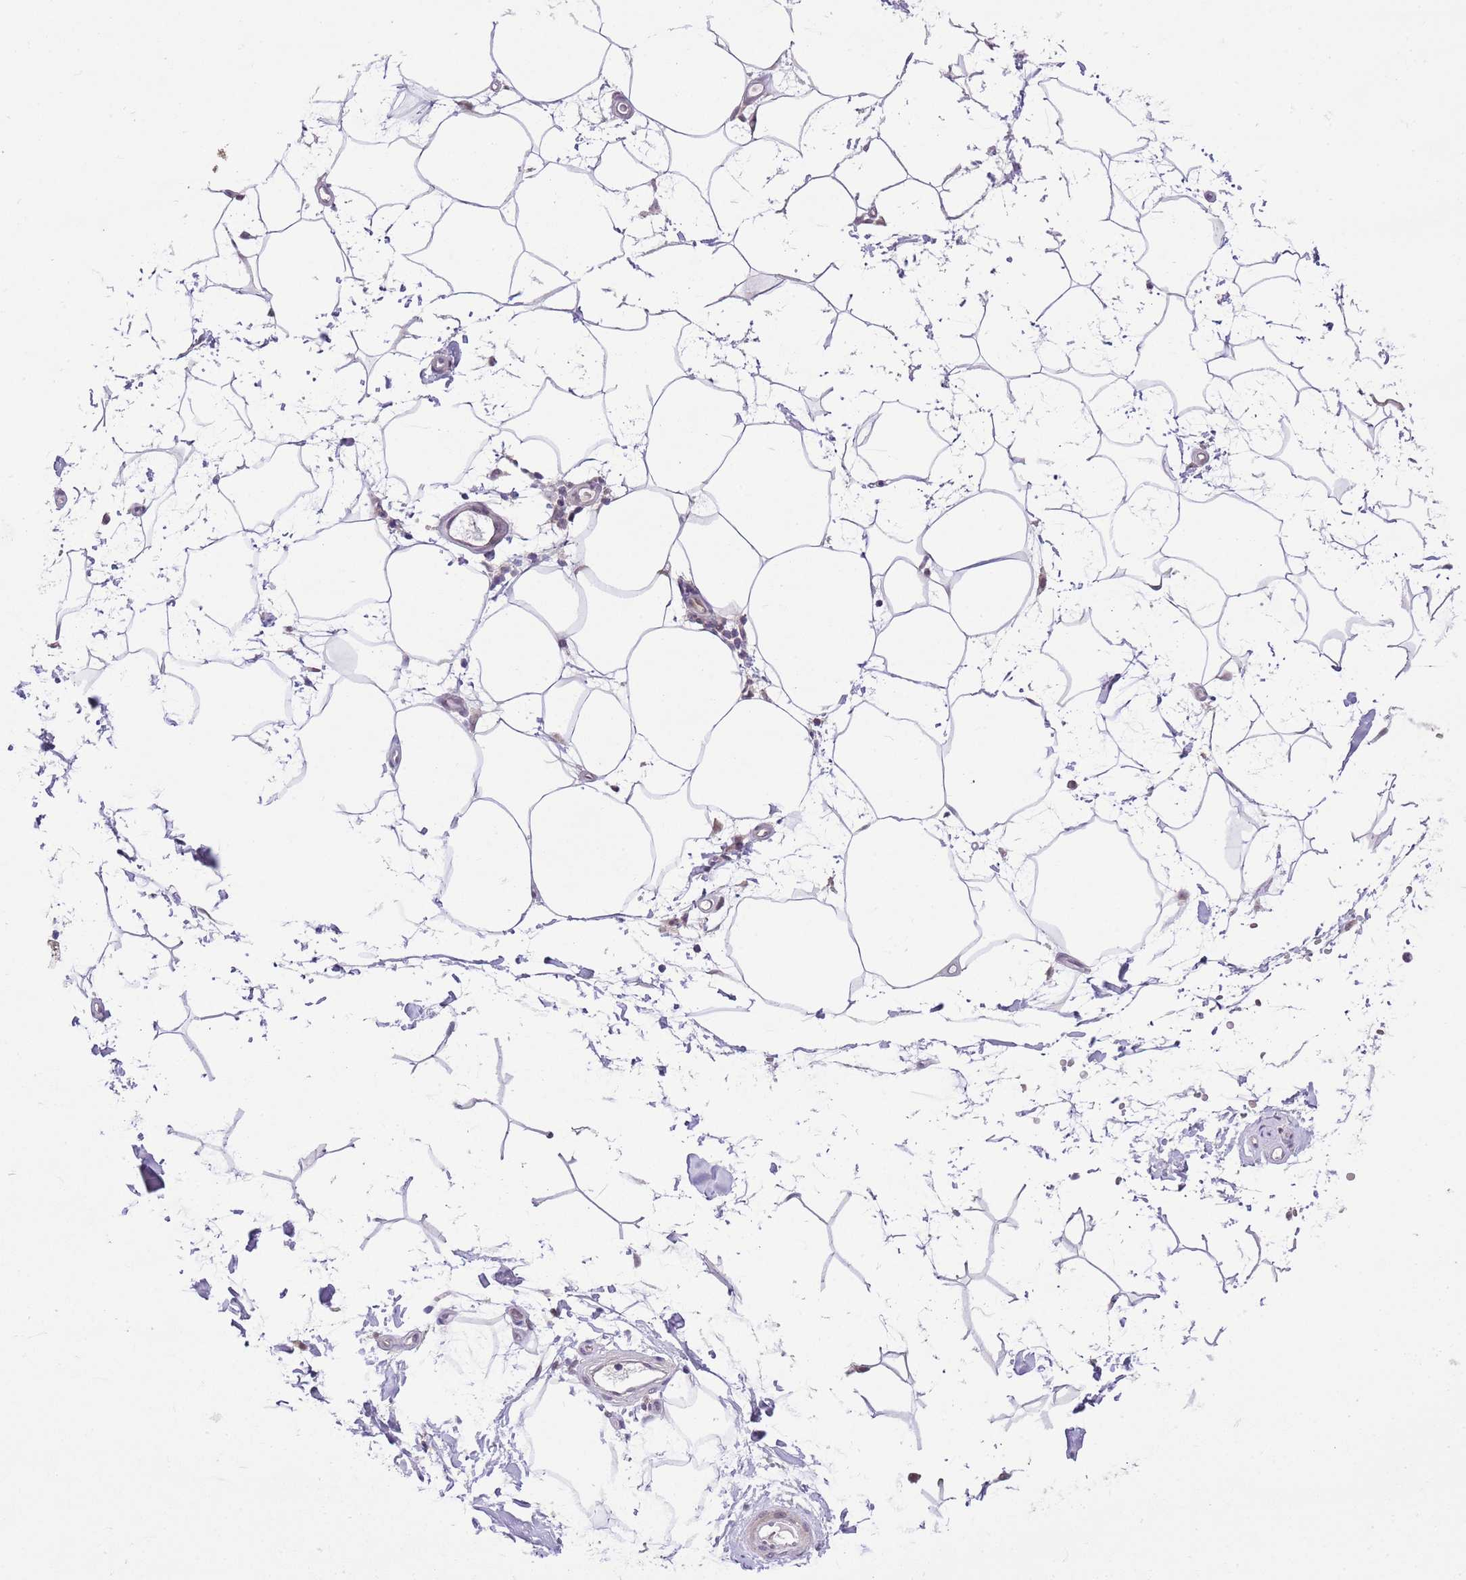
{"staining": {"intensity": "negative", "quantity": "none", "location": "none"}, "tissue": "adipose tissue", "cell_type": "Adipocytes", "image_type": "normal", "snomed": [{"axis": "morphology", "description": "Normal tissue, NOS"}, {"axis": "topography", "description": "Soft tissue"}, {"axis": "topography", "description": "Adipose tissue"}, {"axis": "topography", "description": "Vascular tissue"}, {"axis": "topography", "description": "Peripheral nerve tissue"}], "caption": "This is an IHC micrograph of benign human adipose tissue. There is no expression in adipocytes.", "gene": "GALK2", "patient": {"sex": "male", "age": 74}}